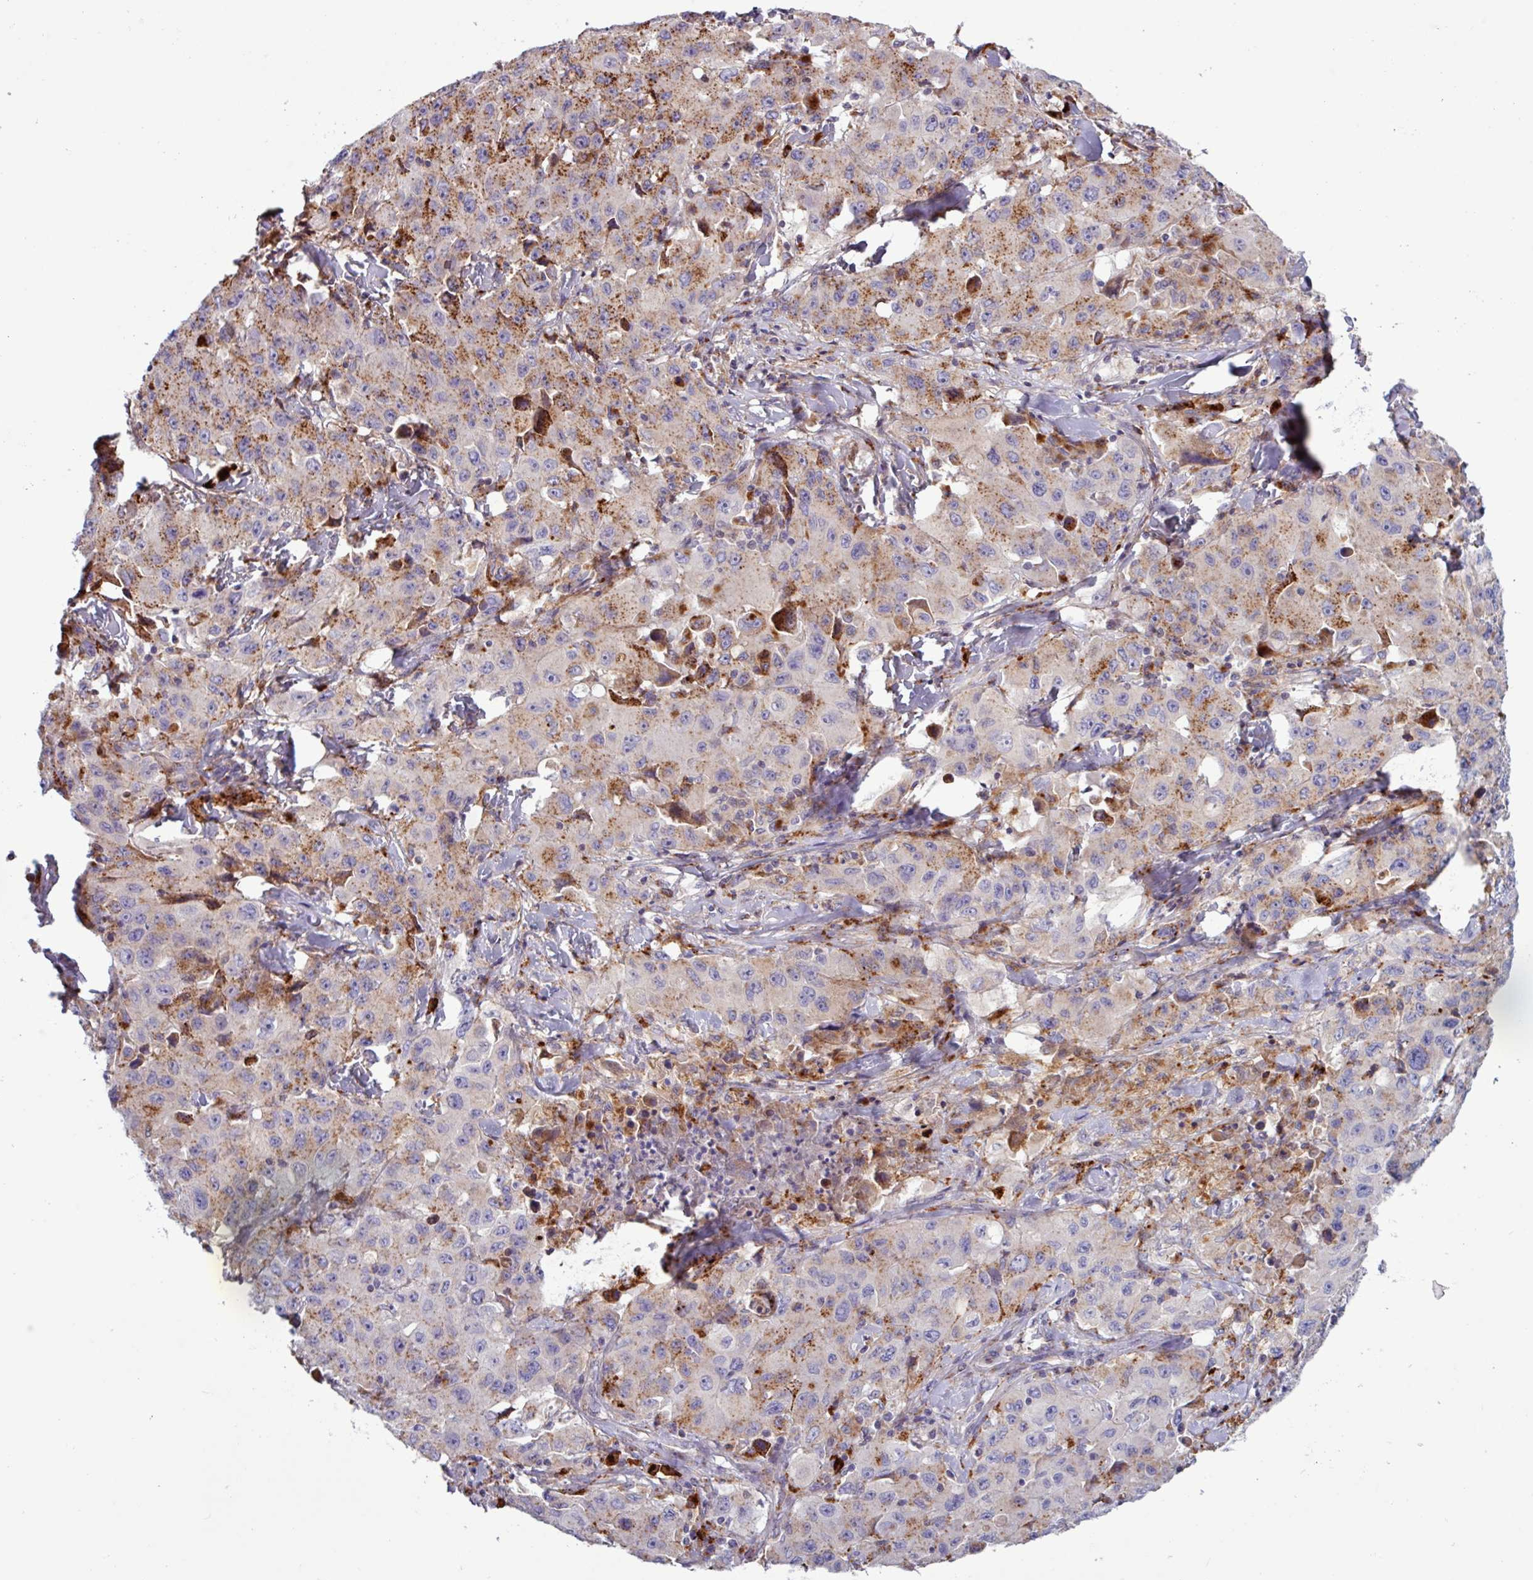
{"staining": {"intensity": "moderate", "quantity": "25%-75%", "location": "cytoplasmic/membranous"}, "tissue": "lung cancer", "cell_type": "Tumor cells", "image_type": "cancer", "snomed": [{"axis": "morphology", "description": "Squamous cell carcinoma, NOS"}, {"axis": "topography", "description": "Lung"}], "caption": "A photomicrograph of lung squamous cell carcinoma stained for a protein exhibits moderate cytoplasmic/membranous brown staining in tumor cells.", "gene": "AMIGO2", "patient": {"sex": "male", "age": 63}}